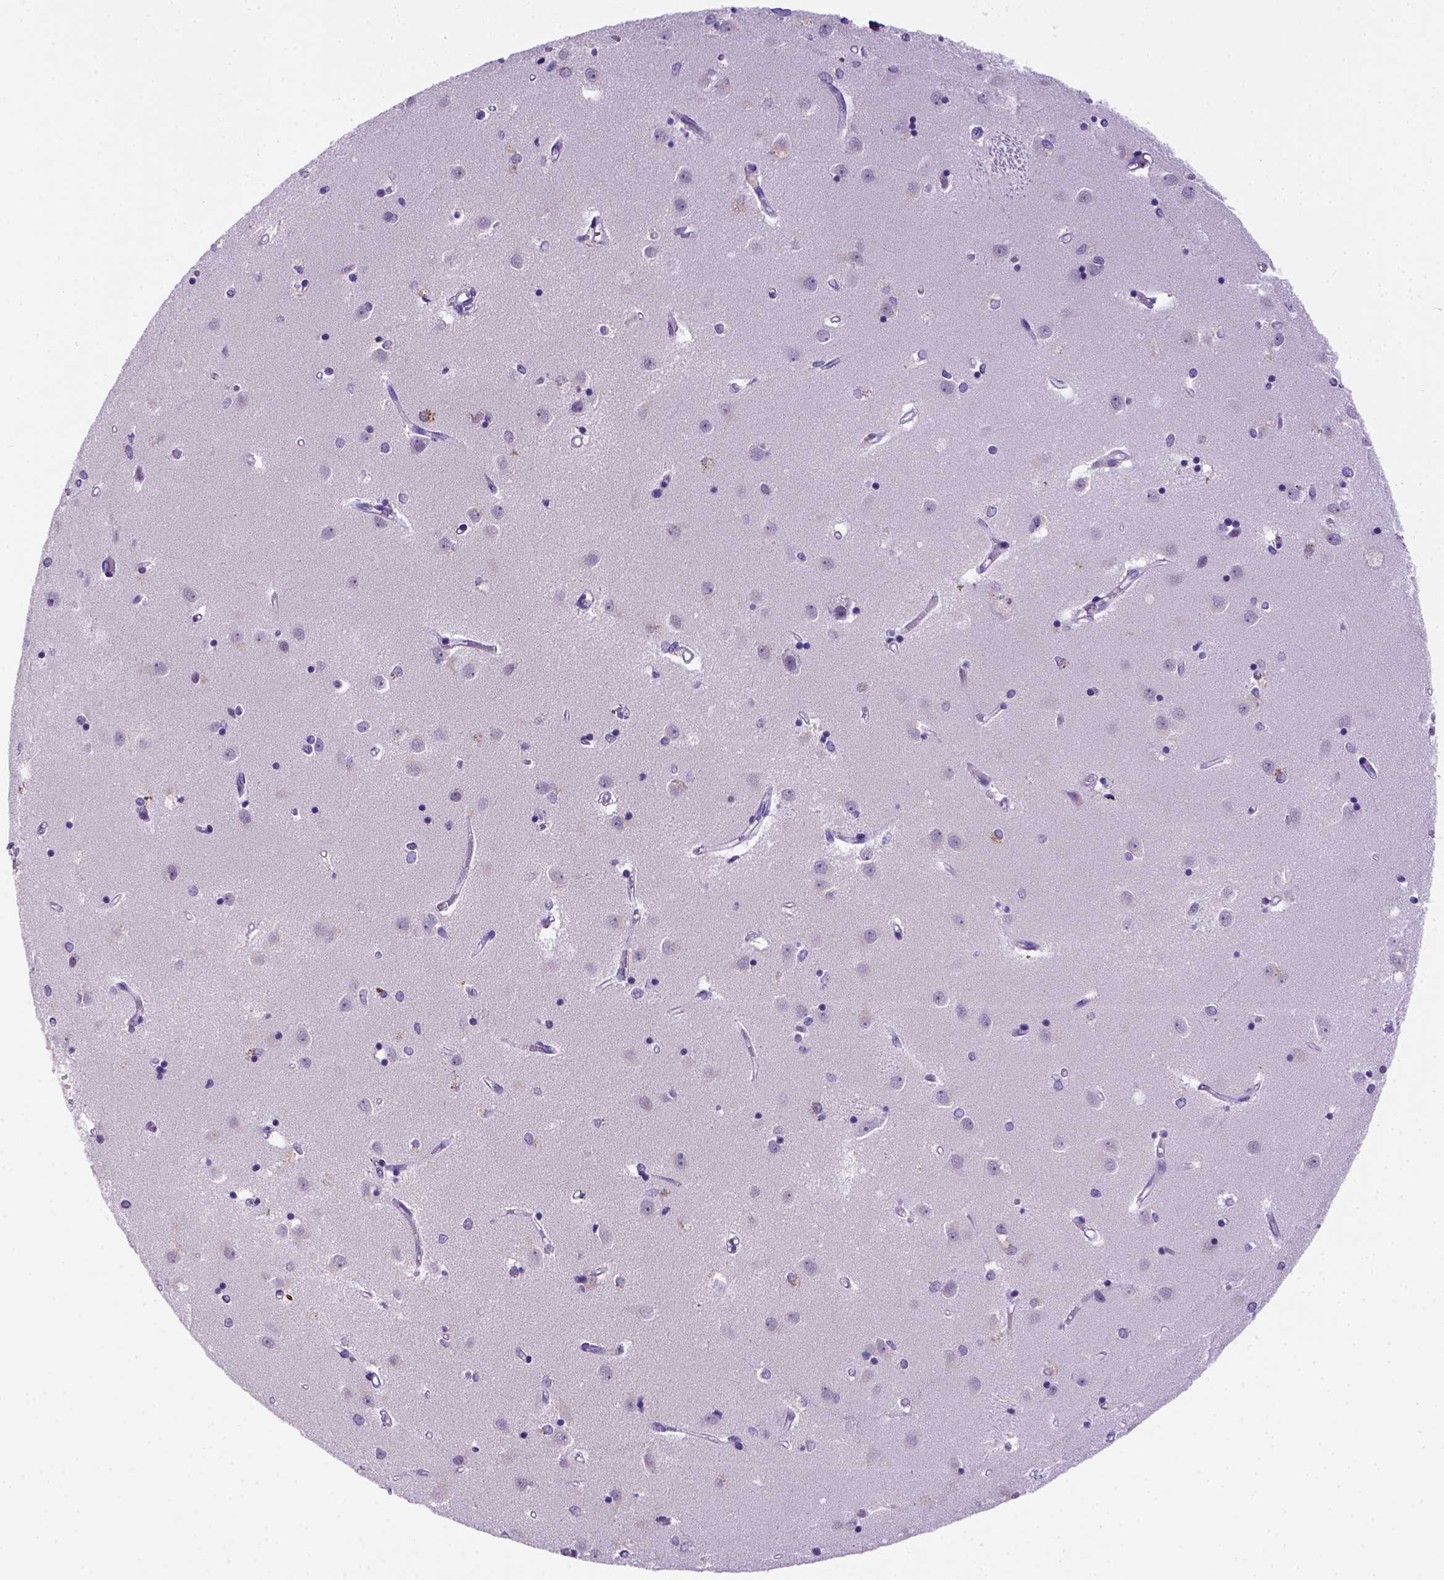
{"staining": {"intensity": "negative", "quantity": "none", "location": "none"}, "tissue": "caudate", "cell_type": "Glial cells", "image_type": "normal", "snomed": [{"axis": "morphology", "description": "Normal tissue, NOS"}, {"axis": "topography", "description": "Lateral ventricle wall"}], "caption": "High magnification brightfield microscopy of benign caudate stained with DAB (3,3'-diaminobenzidine) (brown) and counterstained with hematoxylin (blue): glial cells show no significant expression.", "gene": "FOXI1", "patient": {"sex": "male", "age": 54}}